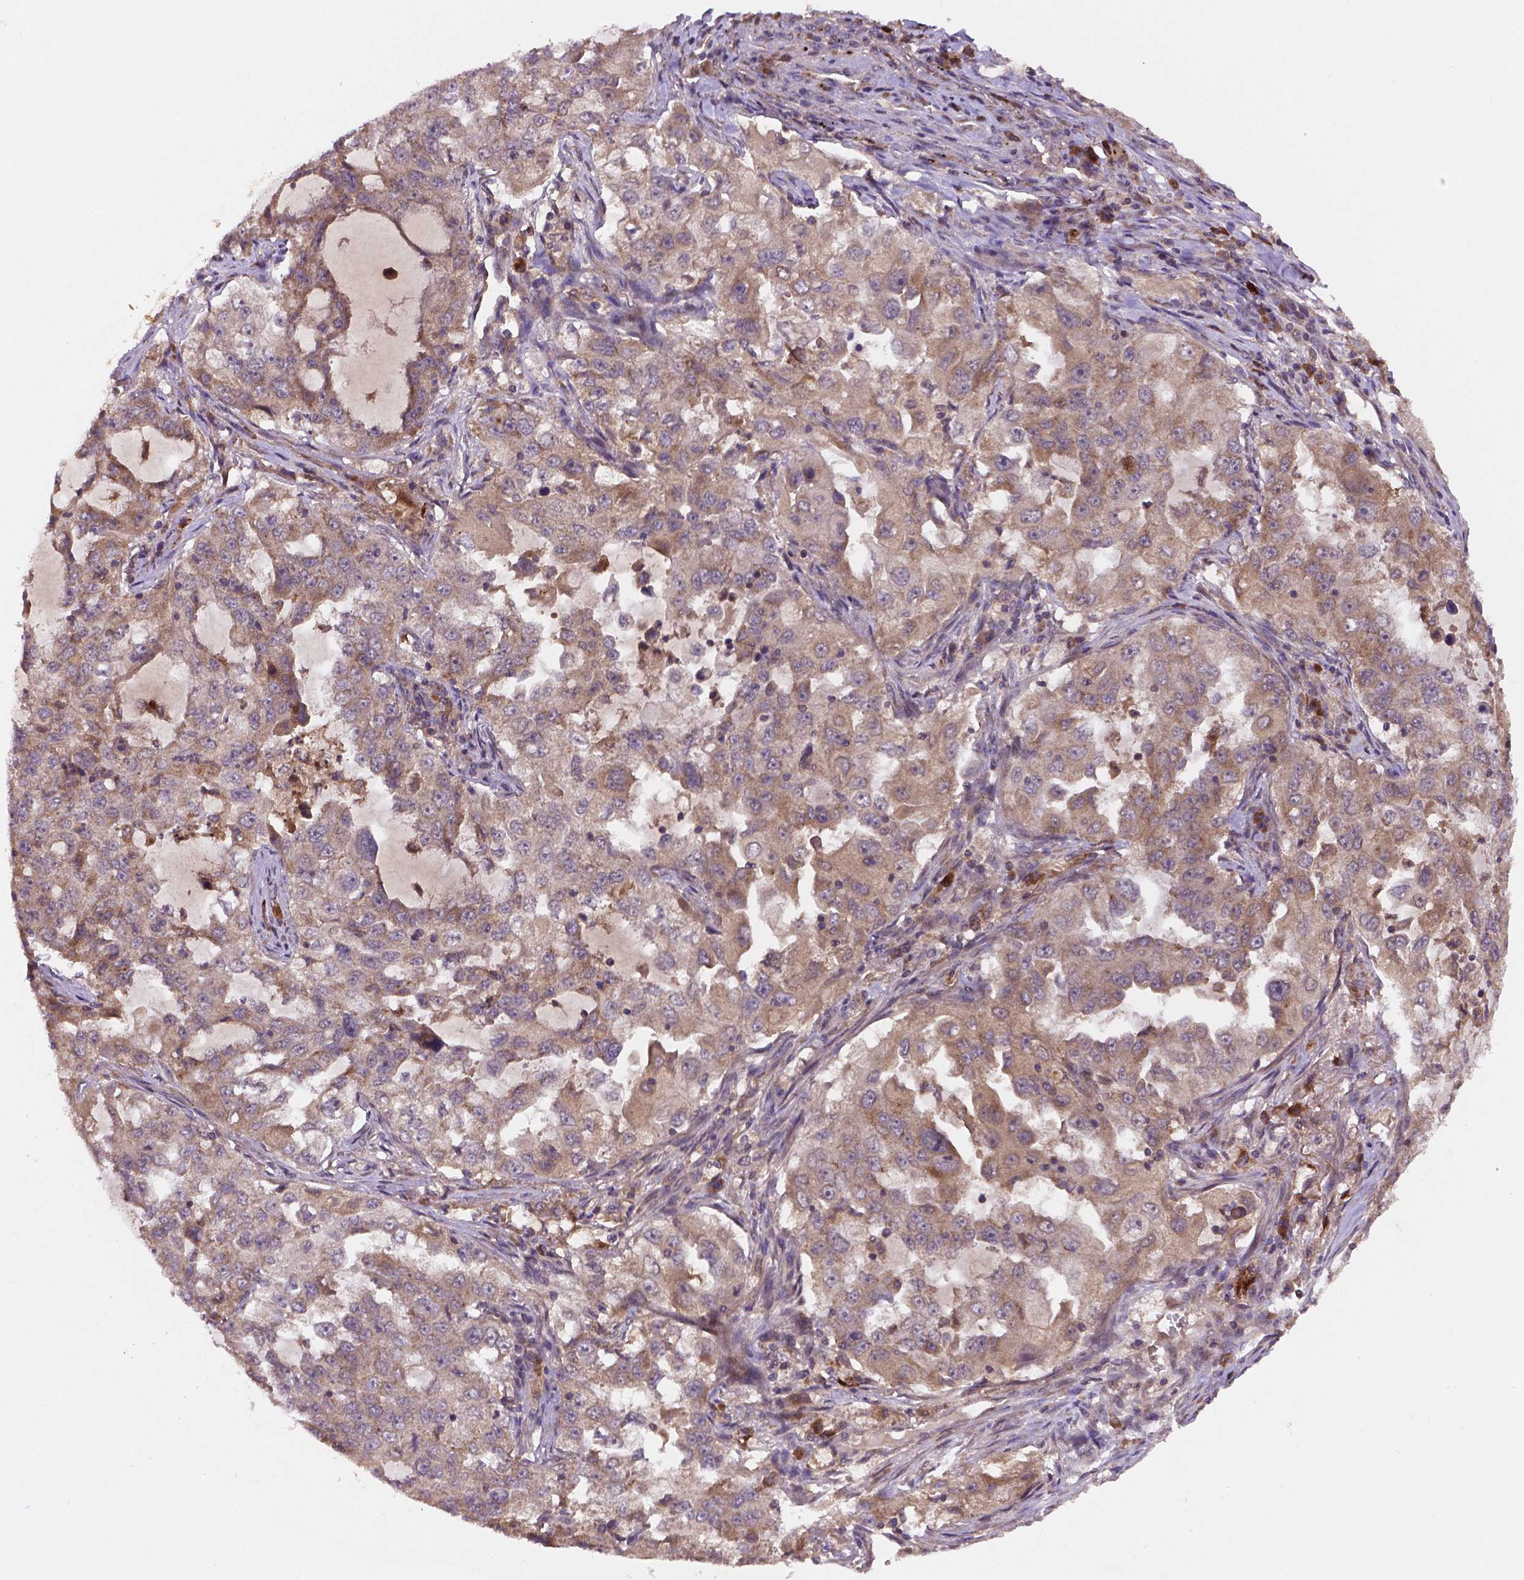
{"staining": {"intensity": "weak", "quantity": "25%-75%", "location": "cytoplasmic/membranous"}, "tissue": "lung cancer", "cell_type": "Tumor cells", "image_type": "cancer", "snomed": [{"axis": "morphology", "description": "Adenocarcinoma, NOS"}, {"axis": "topography", "description": "Lung"}], "caption": "Lung adenocarcinoma stained for a protein (brown) reveals weak cytoplasmic/membranous positive staining in approximately 25%-75% of tumor cells.", "gene": "NIPAL2", "patient": {"sex": "female", "age": 61}}